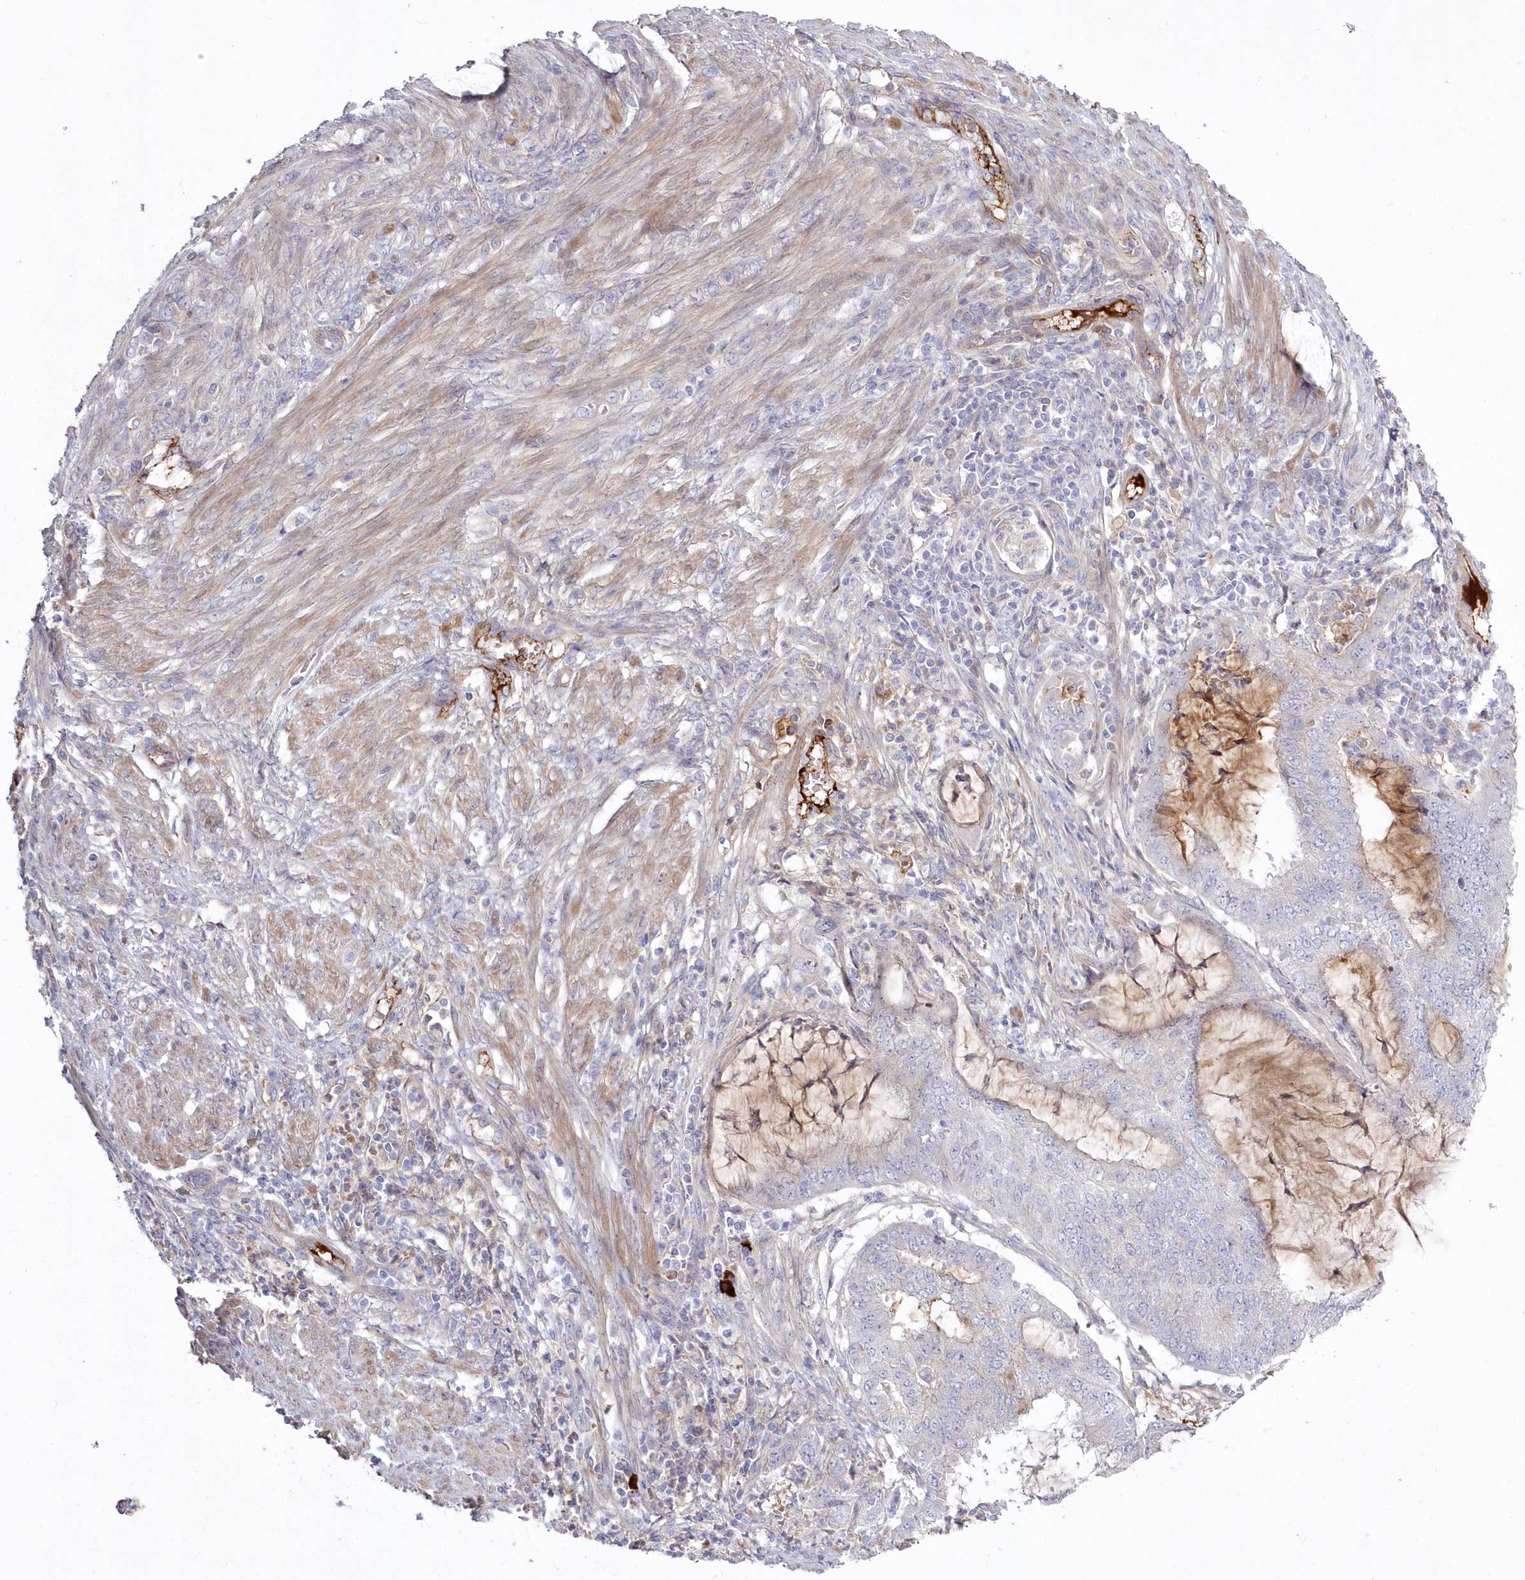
{"staining": {"intensity": "negative", "quantity": "none", "location": "none"}, "tissue": "endometrial cancer", "cell_type": "Tumor cells", "image_type": "cancer", "snomed": [{"axis": "morphology", "description": "Adenocarcinoma, NOS"}, {"axis": "topography", "description": "Endometrium"}], "caption": "Tumor cells are negative for protein expression in human adenocarcinoma (endometrial).", "gene": "WBP1L", "patient": {"sex": "female", "age": 51}}